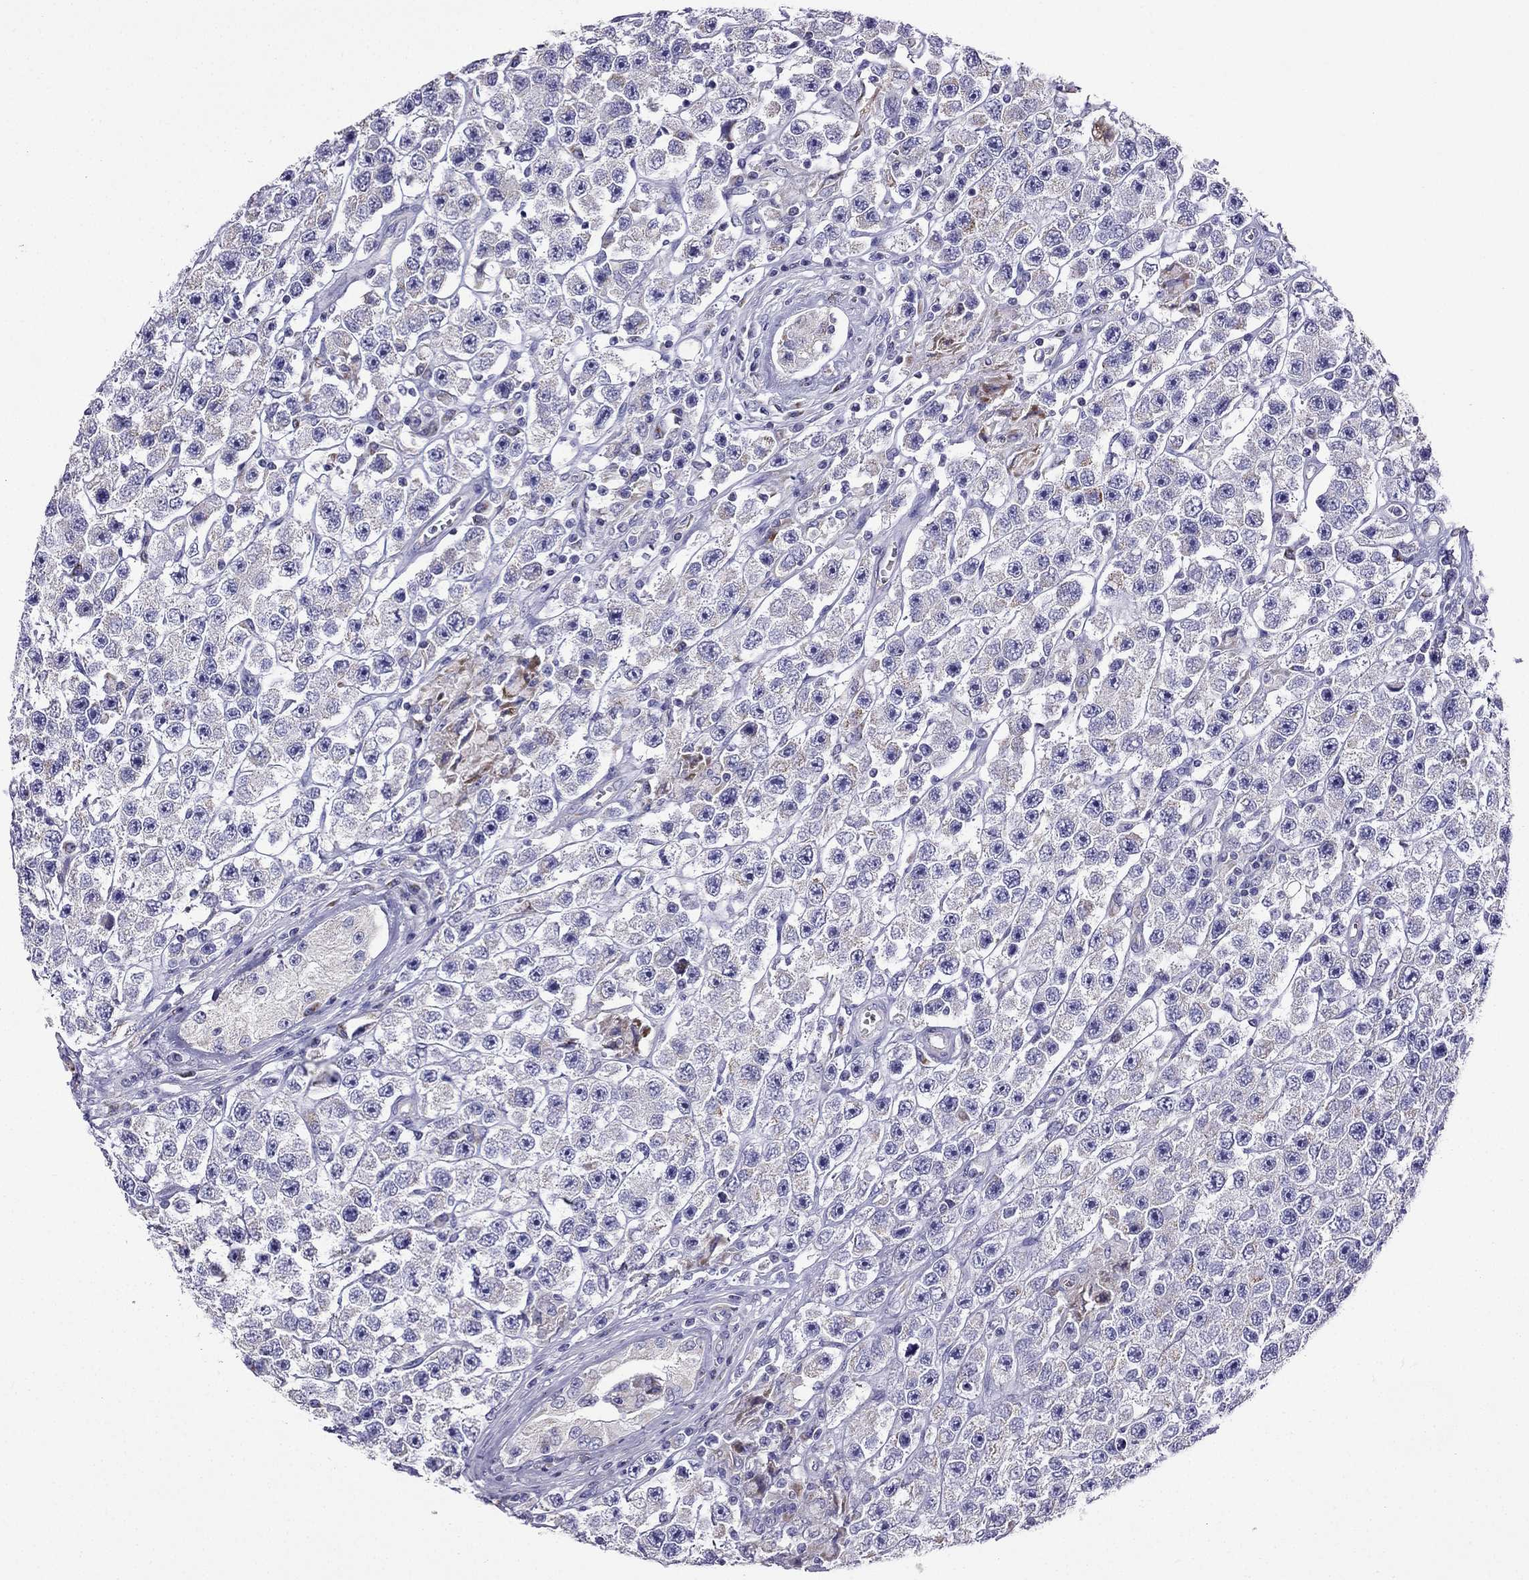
{"staining": {"intensity": "weak", "quantity": "<25%", "location": "cytoplasmic/membranous"}, "tissue": "testis cancer", "cell_type": "Tumor cells", "image_type": "cancer", "snomed": [{"axis": "morphology", "description": "Seminoma, NOS"}, {"axis": "topography", "description": "Testis"}], "caption": "A photomicrograph of testis cancer stained for a protein shows no brown staining in tumor cells.", "gene": "KIF5A", "patient": {"sex": "male", "age": 45}}